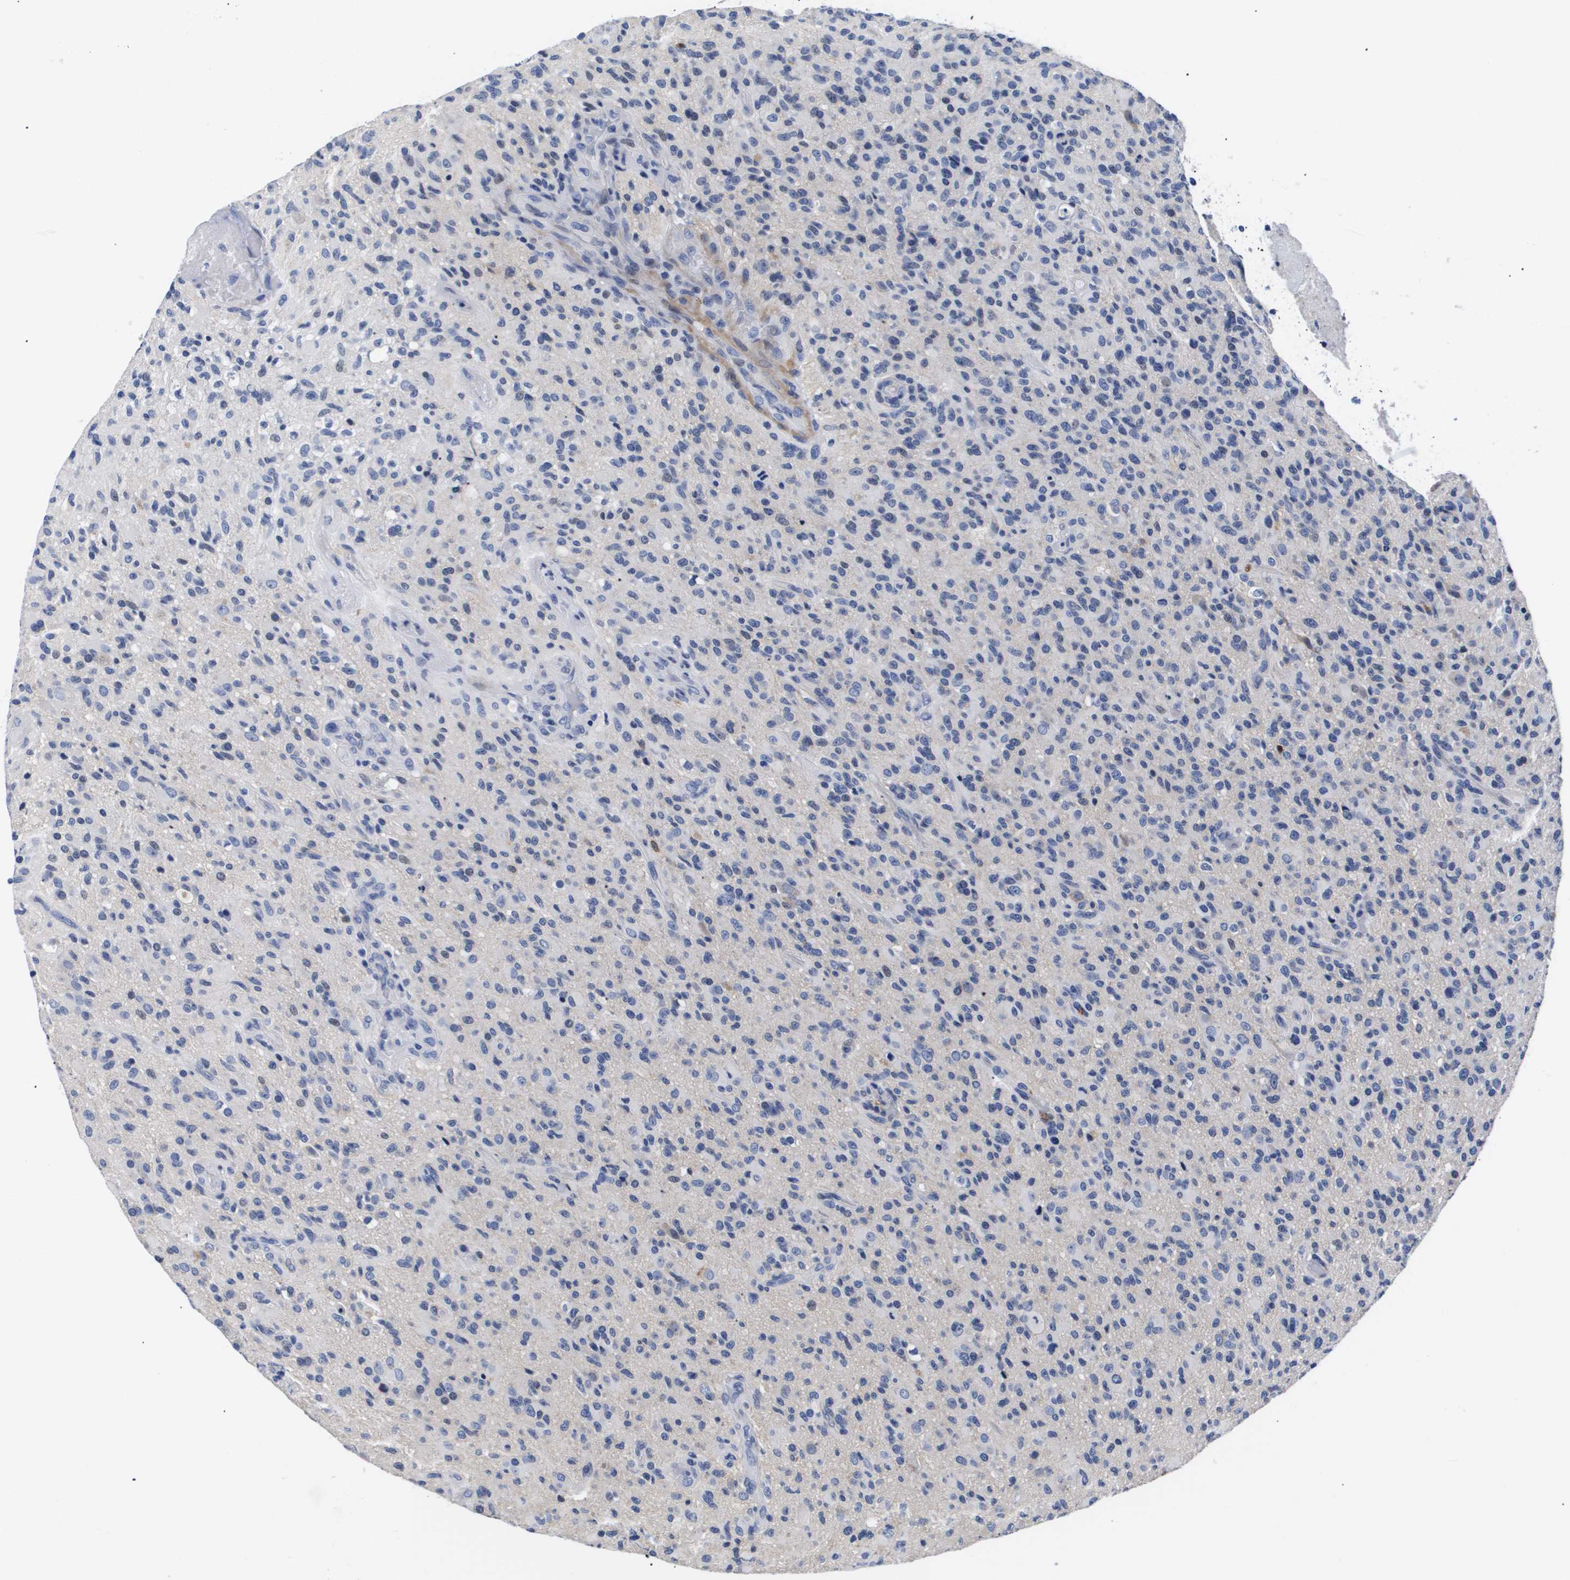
{"staining": {"intensity": "negative", "quantity": "none", "location": "none"}, "tissue": "glioma", "cell_type": "Tumor cells", "image_type": "cancer", "snomed": [{"axis": "morphology", "description": "Glioma, malignant, High grade"}, {"axis": "topography", "description": "Brain"}], "caption": "Tumor cells are negative for brown protein staining in malignant high-grade glioma.", "gene": "SHD", "patient": {"sex": "male", "age": 71}}